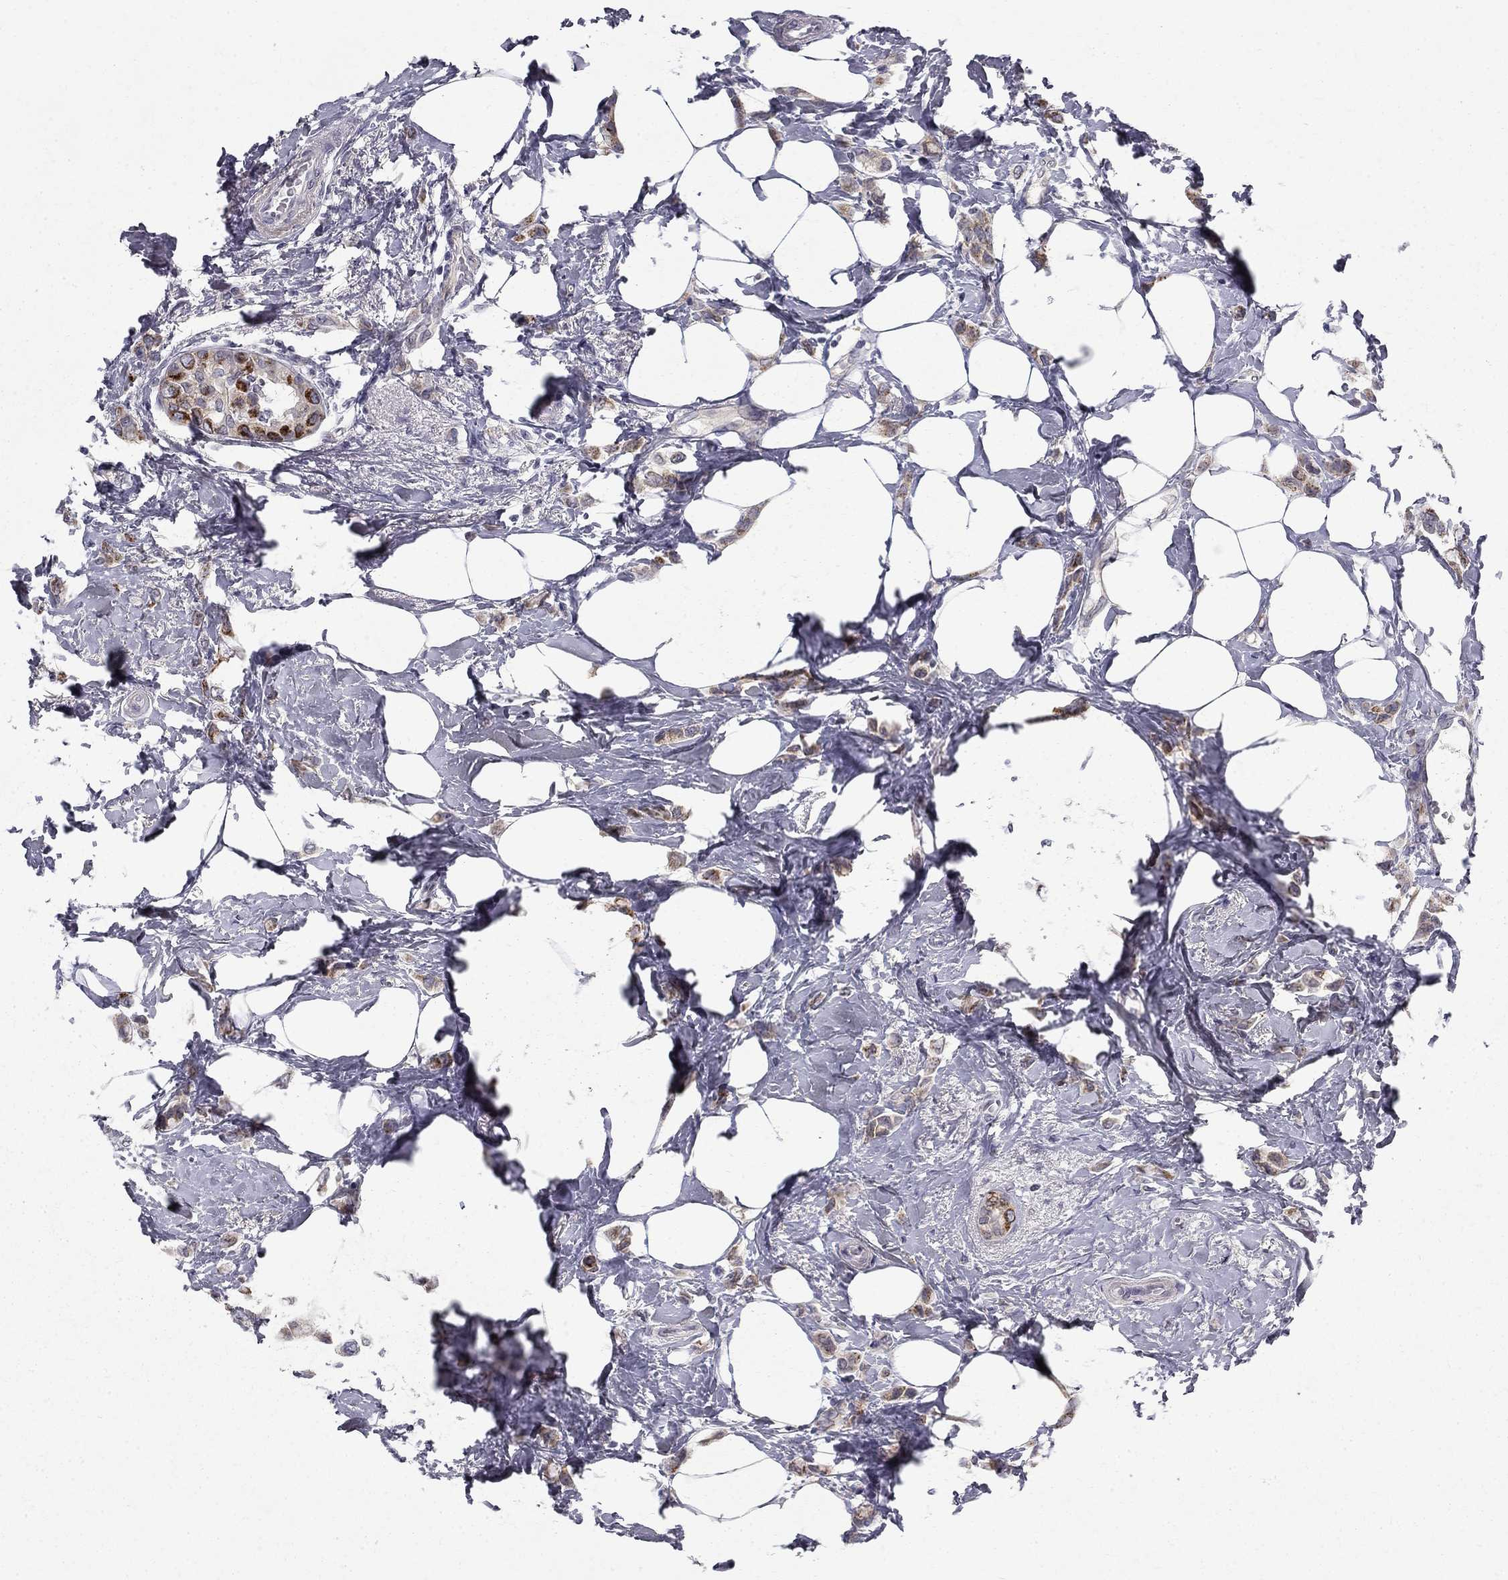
{"staining": {"intensity": "strong", "quantity": "<25%", "location": "cytoplasmic/membranous"}, "tissue": "breast cancer", "cell_type": "Tumor cells", "image_type": "cancer", "snomed": [{"axis": "morphology", "description": "Lobular carcinoma"}, {"axis": "topography", "description": "Breast"}], "caption": "The micrograph shows a brown stain indicating the presence of a protein in the cytoplasmic/membranous of tumor cells in breast cancer (lobular carcinoma).", "gene": "CLIC6", "patient": {"sex": "female", "age": 66}}